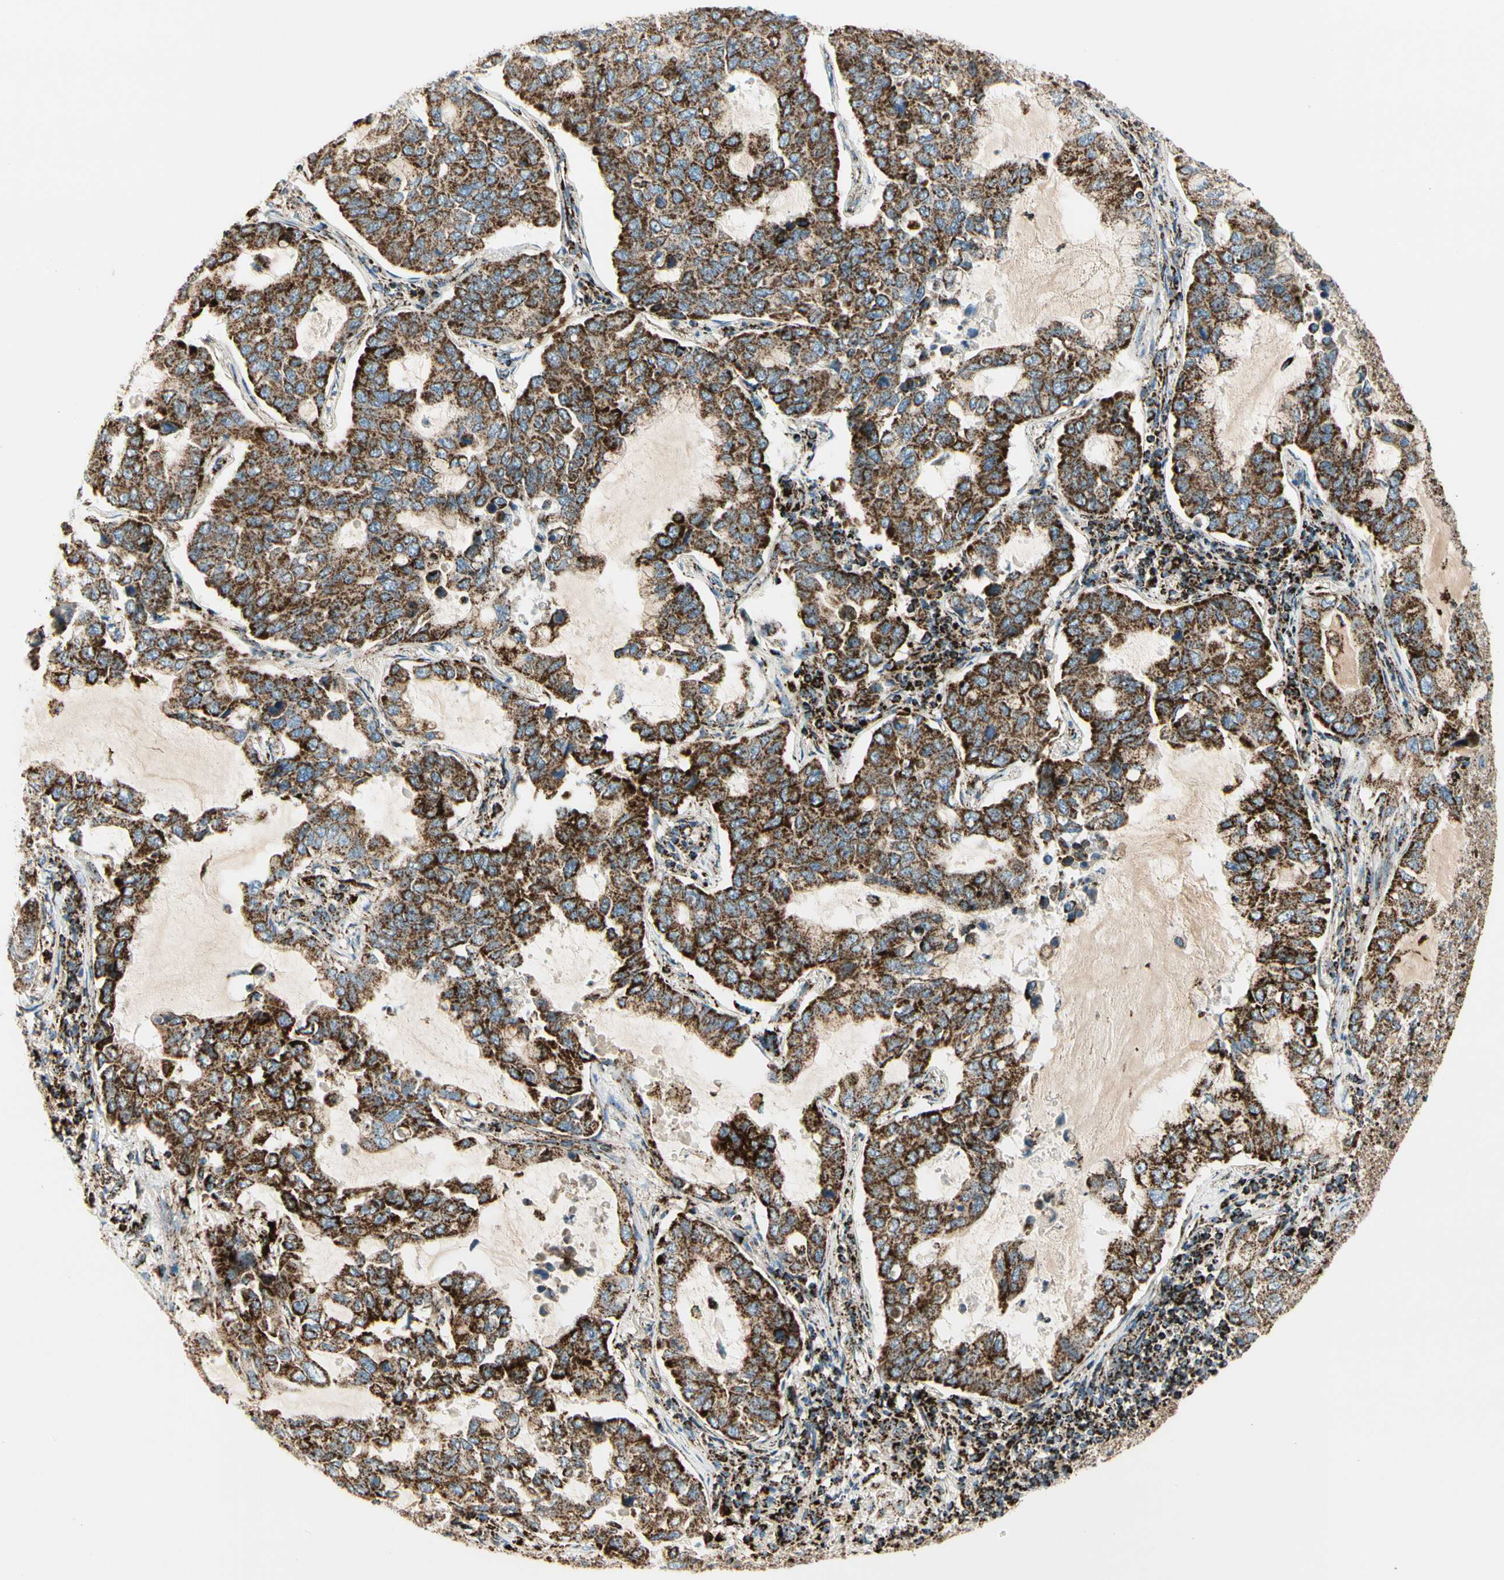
{"staining": {"intensity": "strong", "quantity": ">75%", "location": "cytoplasmic/membranous"}, "tissue": "lung cancer", "cell_type": "Tumor cells", "image_type": "cancer", "snomed": [{"axis": "morphology", "description": "Adenocarcinoma, NOS"}, {"axis": "topography", "description": "Lung"}], "caption": "Immunohistochemistry (IHC) staining of adenocarcinoma (lung), which demonstrates high levels of strong cytoplasmic/membranous staining in about >75% of tumor cells indicating strong cytoplasmic/membranous protein positivity. The staining was performed using DAB (brown) for protein detection and nuclei were counterstained in hematoxylin (blue).", "gene": "ME2", "patient": {"sex": "male", "age": 64}}